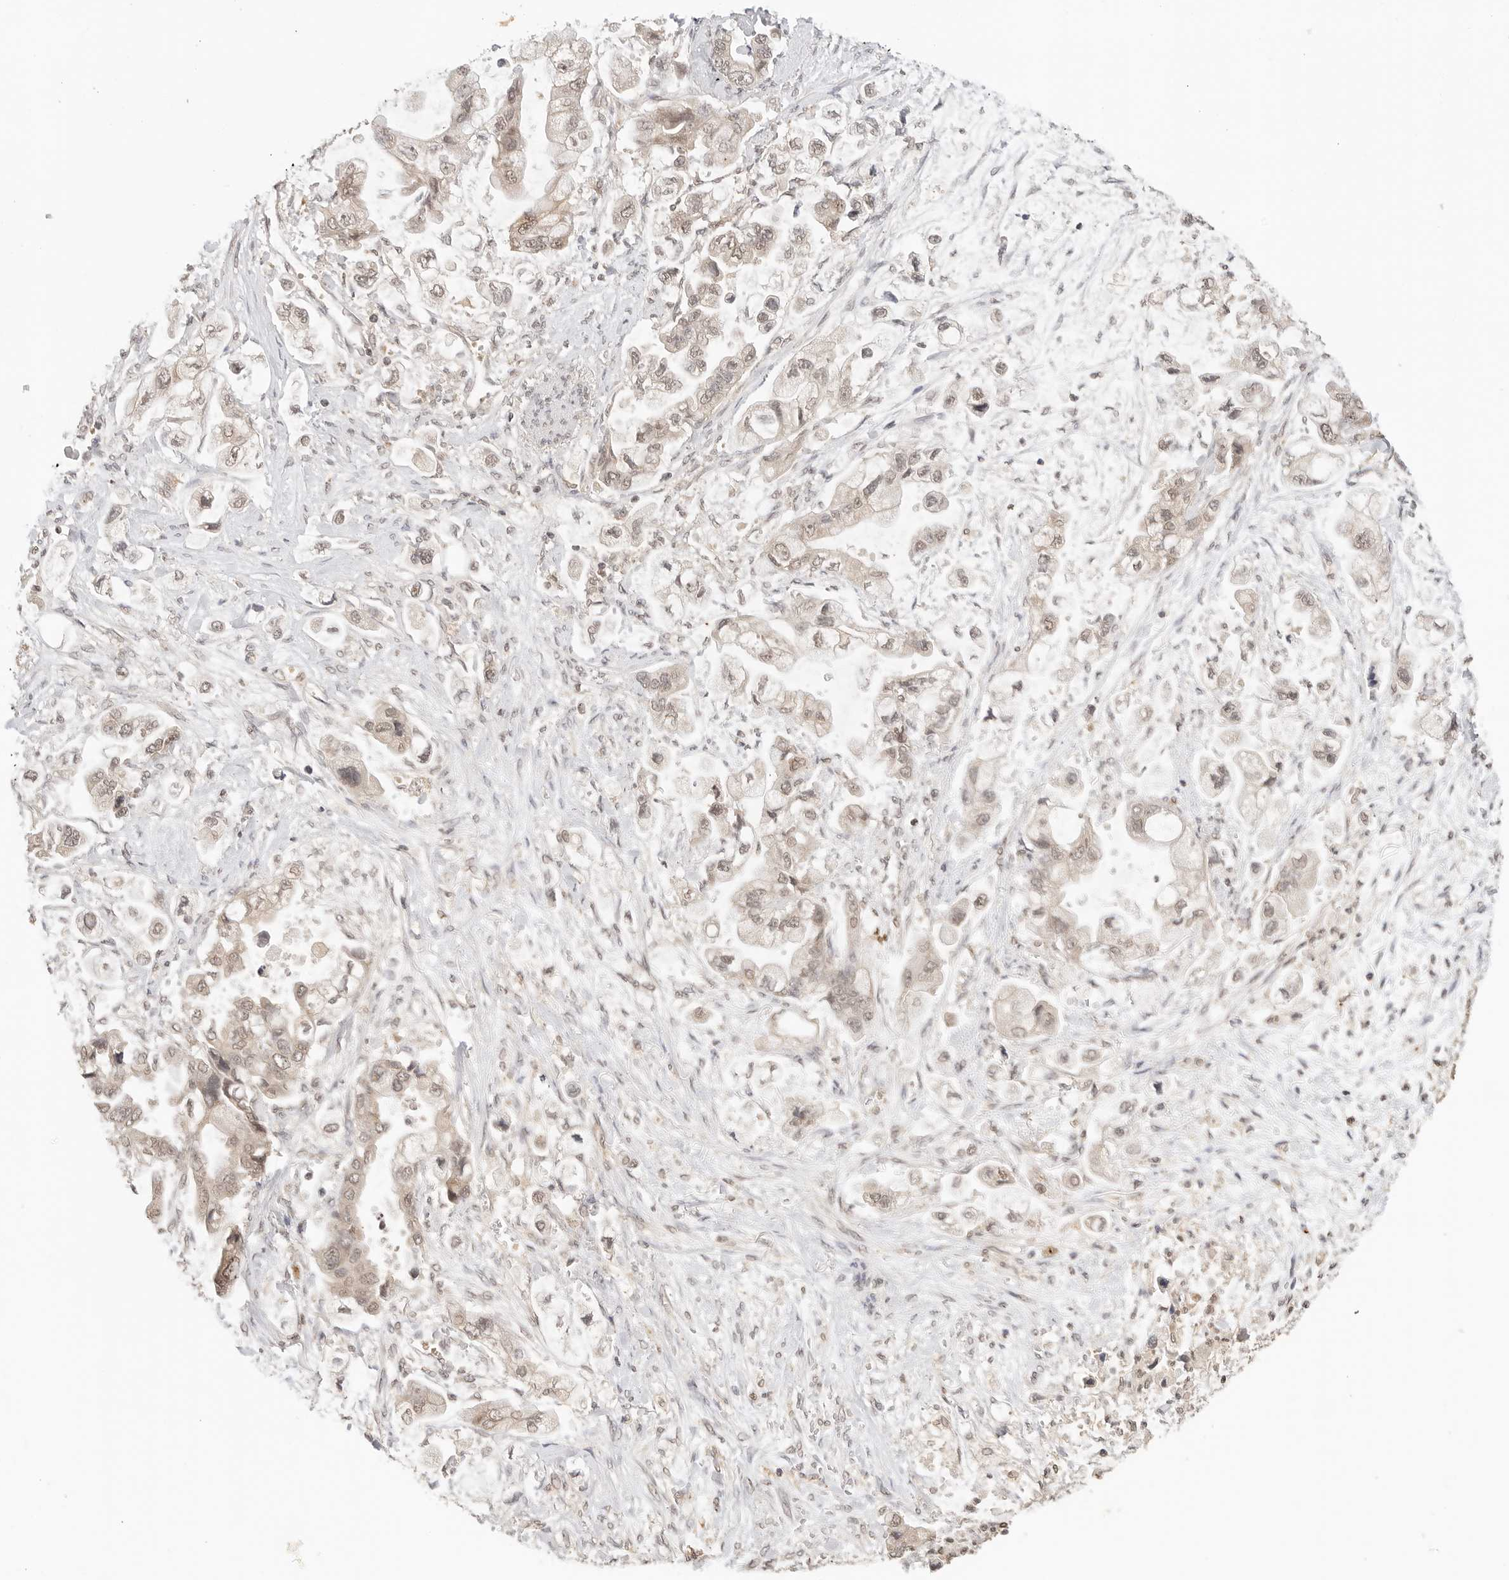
{"staining": {"intensity": "weak", "quantity": ">75%", "location": "cytoplasmic/membranous,nuclear"}, "tissue": "stomach cancer", "cell_type": "Tumor cells", "image_type": "cancer", "snomed": [{"axis": "morphology", "description": "Adenocarcinoma, NOS"}, {"axis": "topography", "description": "Stomach"}], "caption": "Human adenocarcinoma (stomach) stained with a protein marker shows weak staining in tumor cells.", "gene": "GPR34", "patient": {"sex": "male", "age": 62}}